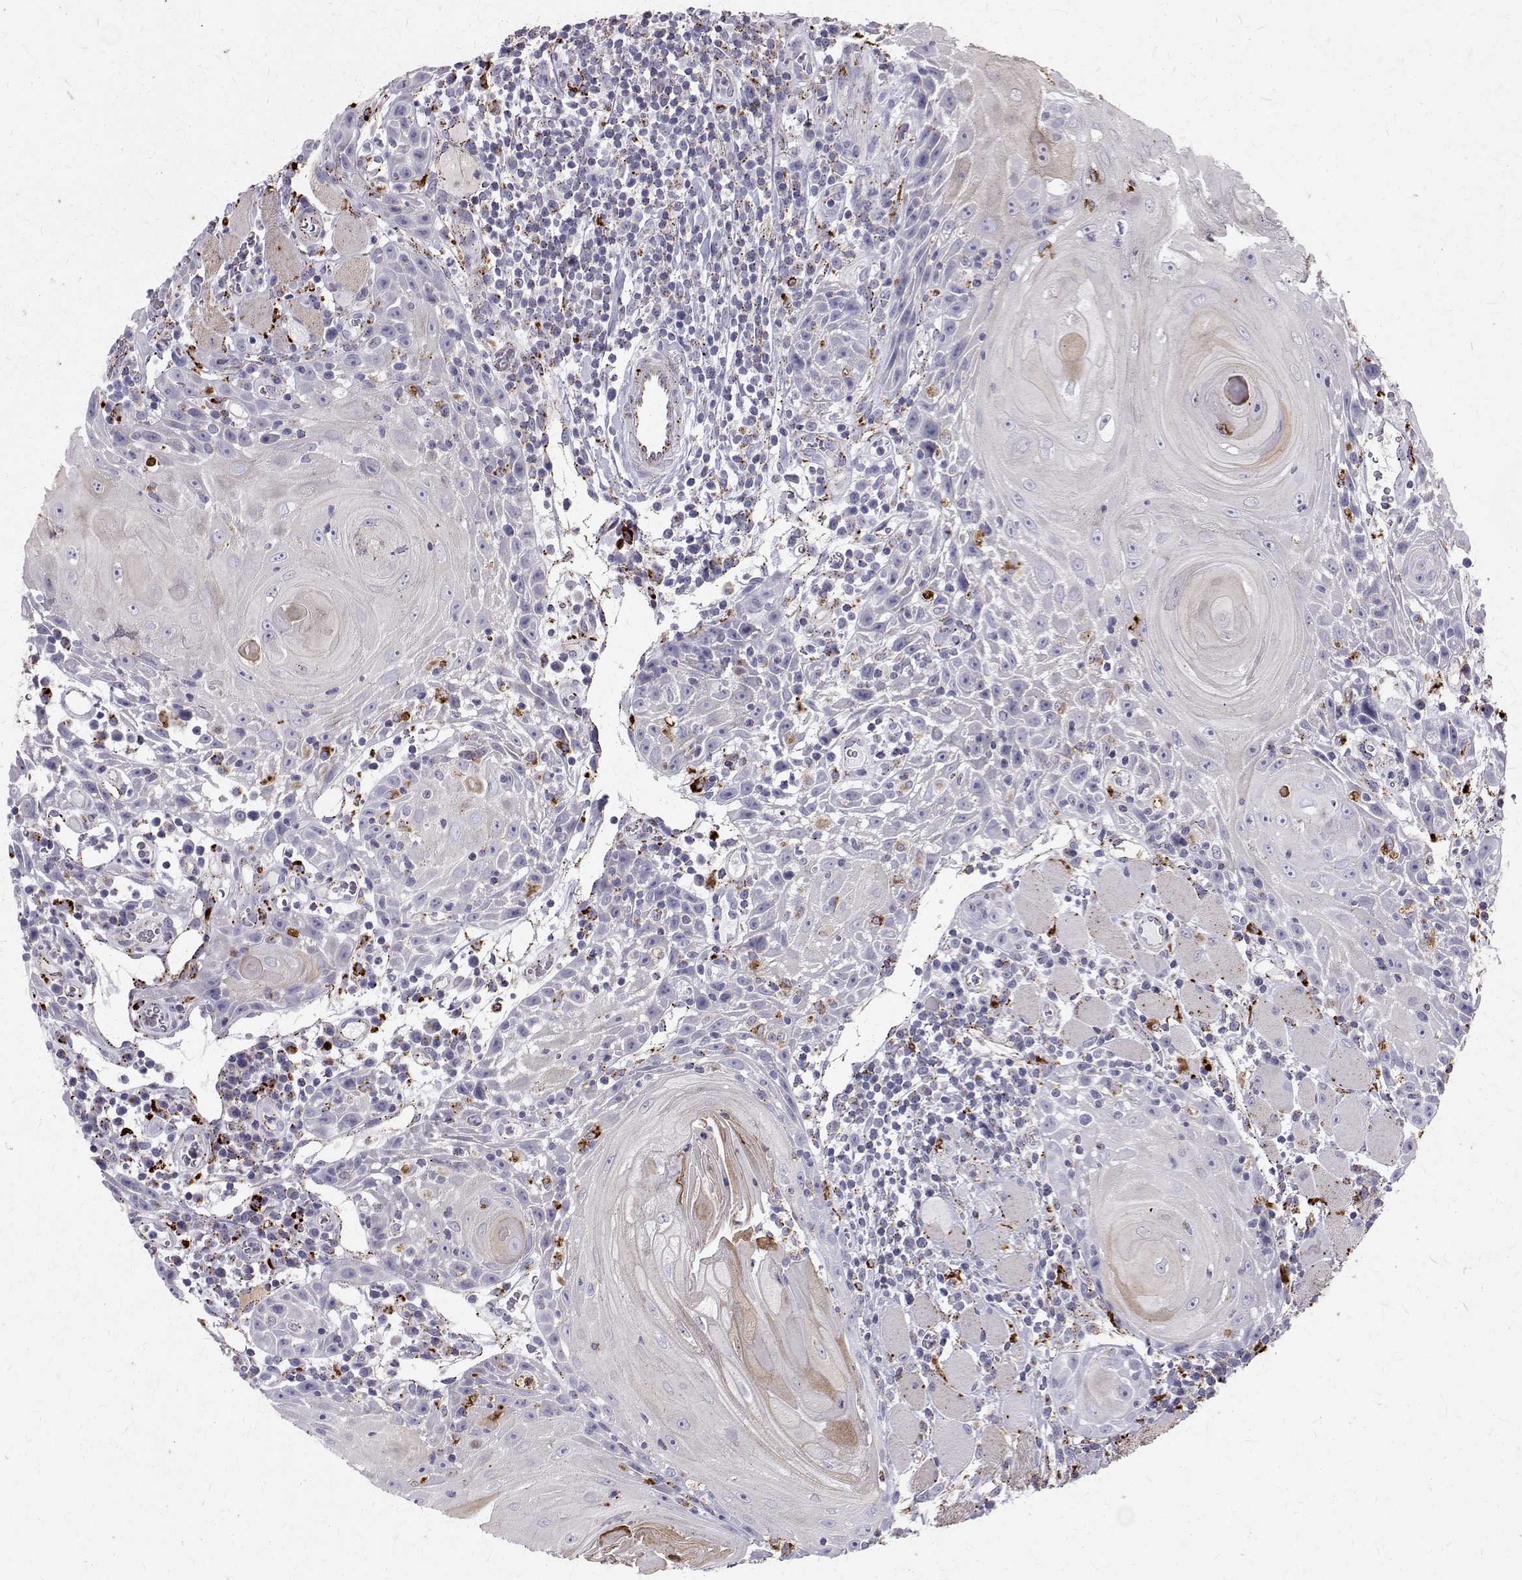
{"staining": {"intensity": "weak", "quantity": "<25%", "location": "cytoplasmic/membranous"}, "tissue": "head and neck cancer", "cell_type": "Tumor cells", "image_type": "cancer", "snomed": [{"axis": "morphology", "description": "Squamous cell carcinoma, NOS"}, {"axis": "topography", "description": "Head-Neck"}], "caption": "This image is of head and neck cancer stained with IHC to label a protein in brown with the nuclei are counter-stained blue. There is no staining in tumor cells. Brightfield microscopy of immunohistochemistry (IHC) stained with DAB (brown) and hematoxylin (blue), captured at high magnification.", "gene": "TPP1", "patient": {"sex": "male", "age": 52}}